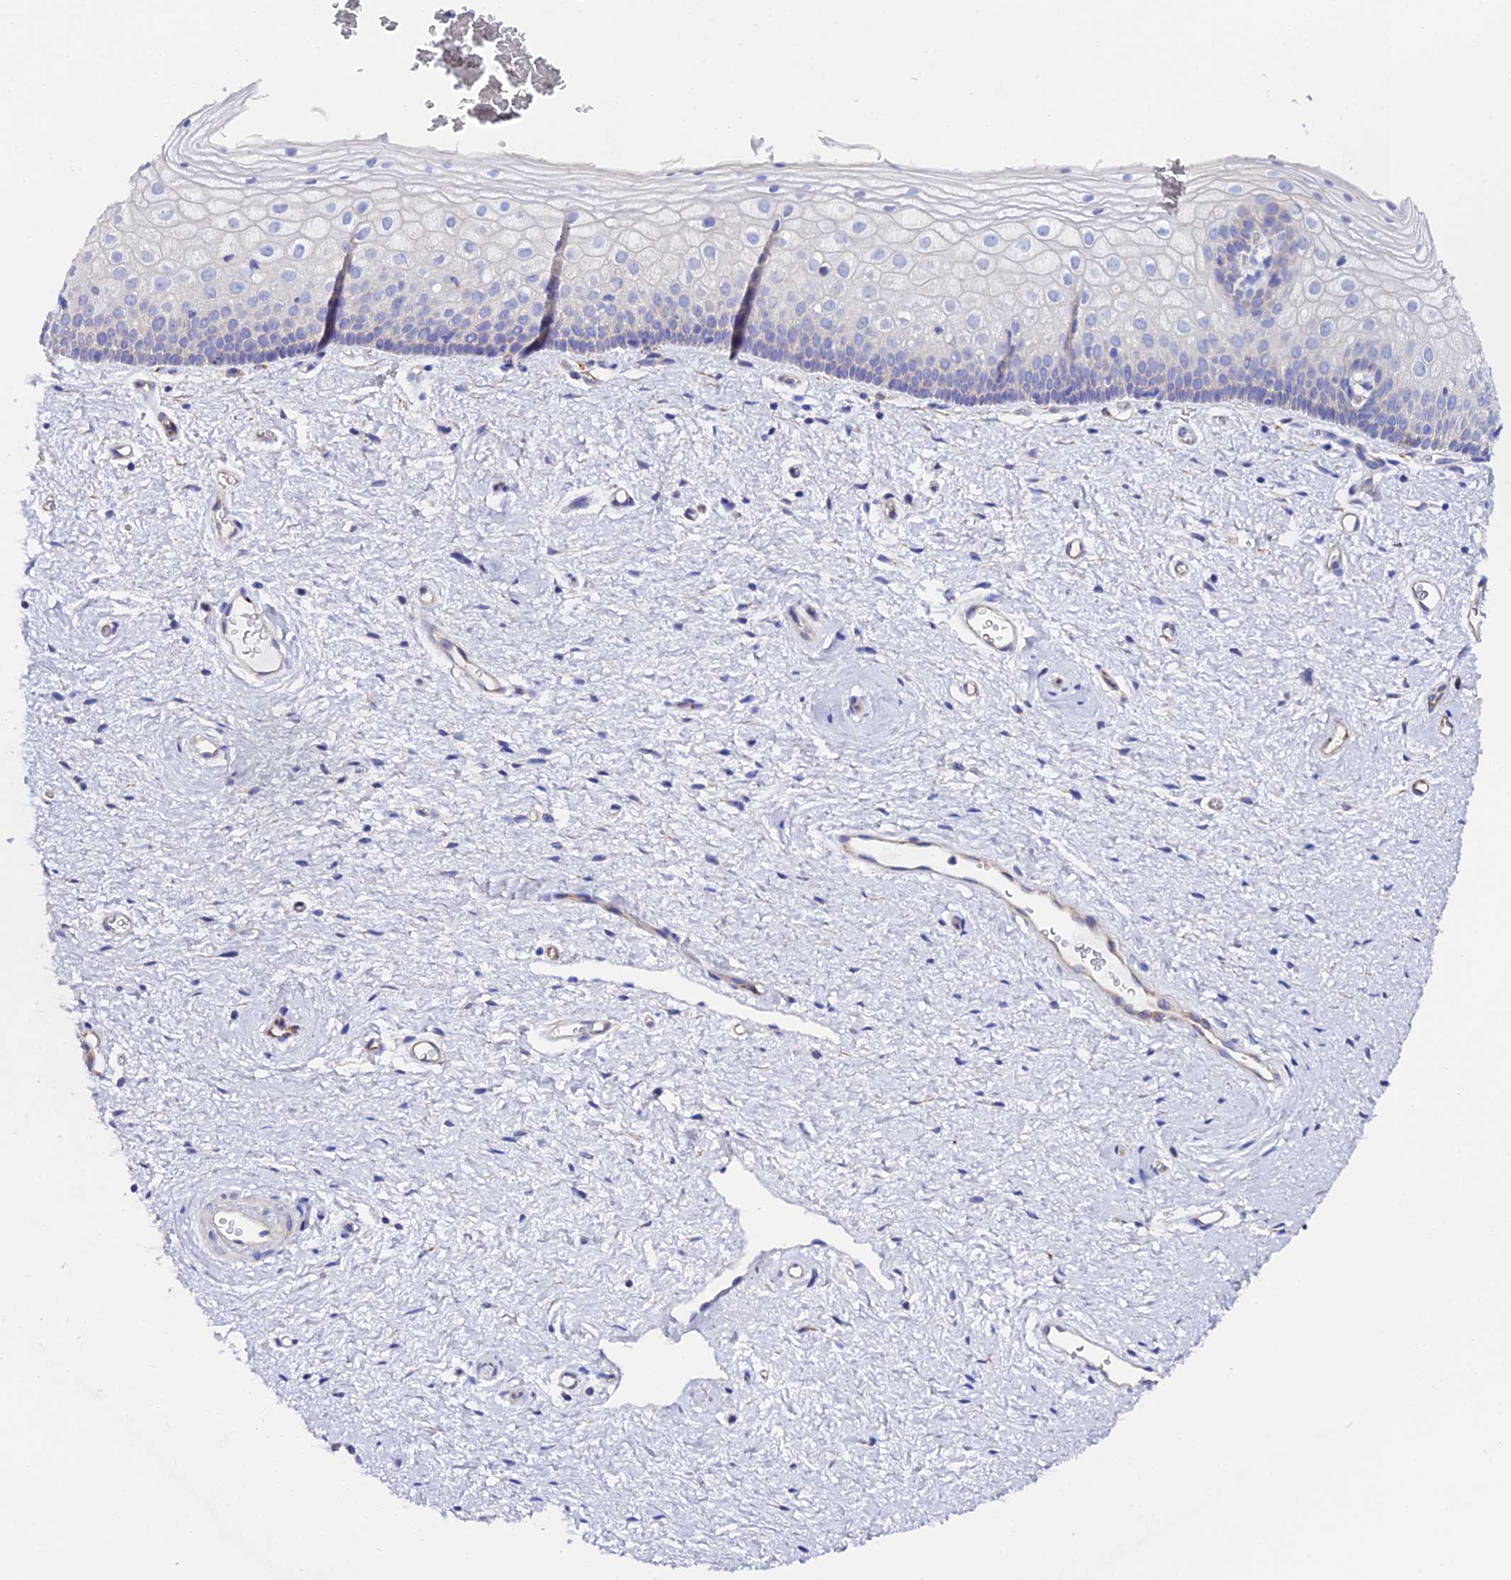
{"staining": {"intensity": "negative", "quantity": "none", "location": "none"}, "tissue": "vagina", "cell_type": "Squamous epithelial cells", "image_type": "normal", "snomed": [{"axis": "morphology", "description": "Normal tissue, NOS"}, {"axis": "topography", "description": "Vagina"}], "caption": "A high-resolution histopathology image shows immunohistochemistry staining of unremarkable vagina, which shows no significant expression in squamous epithelial cells.", "gene": "CFAP45", "patient": {"sex": "female", "age": 60}}